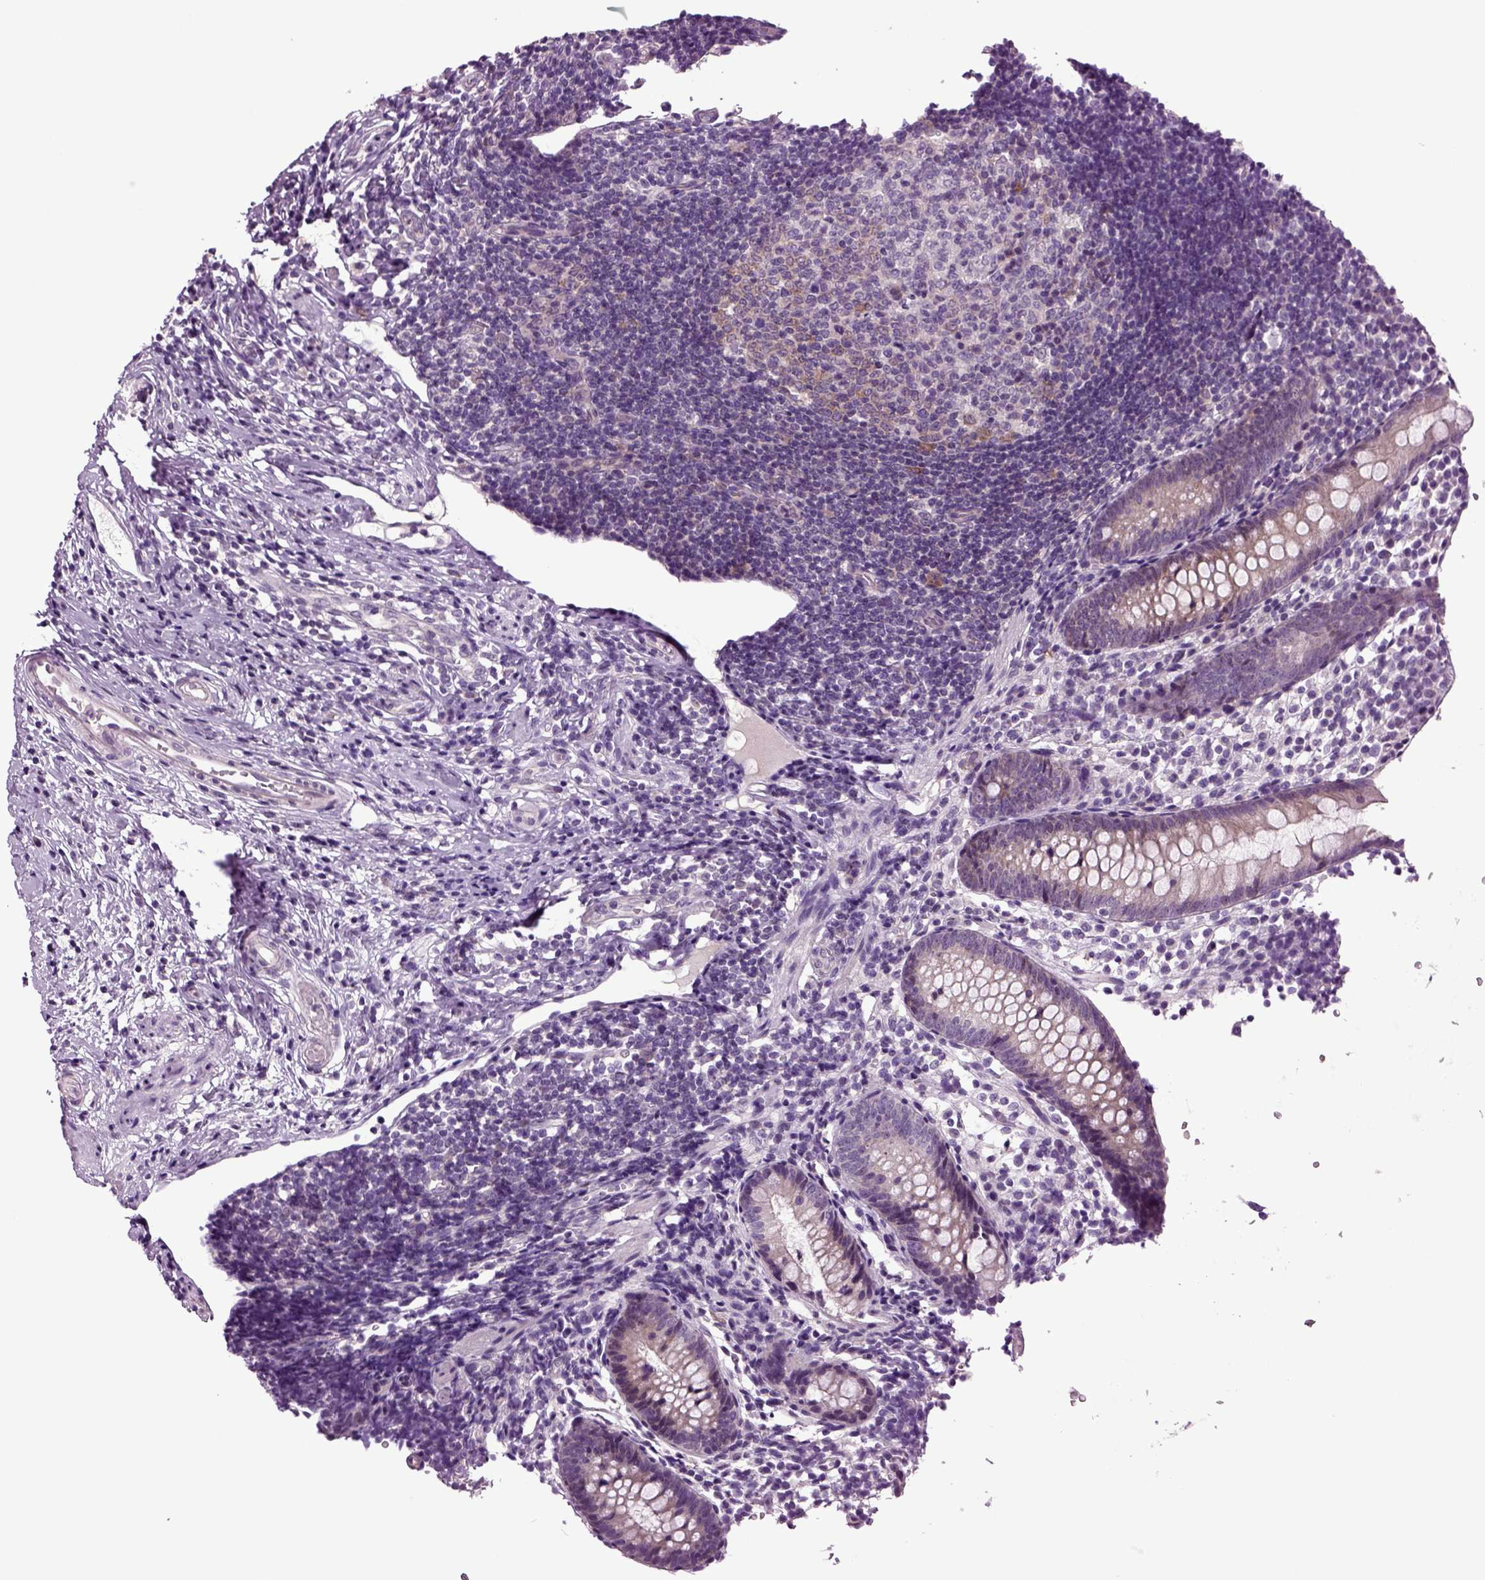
{"staining": {"intensity": "negative", "quantity": "none", "location": "none"}, "tissue": "appendix", "cell_type": "Glandular cells", "image_type": "normal", "snomed": [{"axis": "morphology", "description": "Normal tissue, NOS"}, {"axis": "topography", "description": "Appendix"}], "caption": "This is an IHC image of normal human appendix. There is no positivity in glandular cells.", "gene": "PLCH2", "patient": {"sex": "female", "age": 40}}